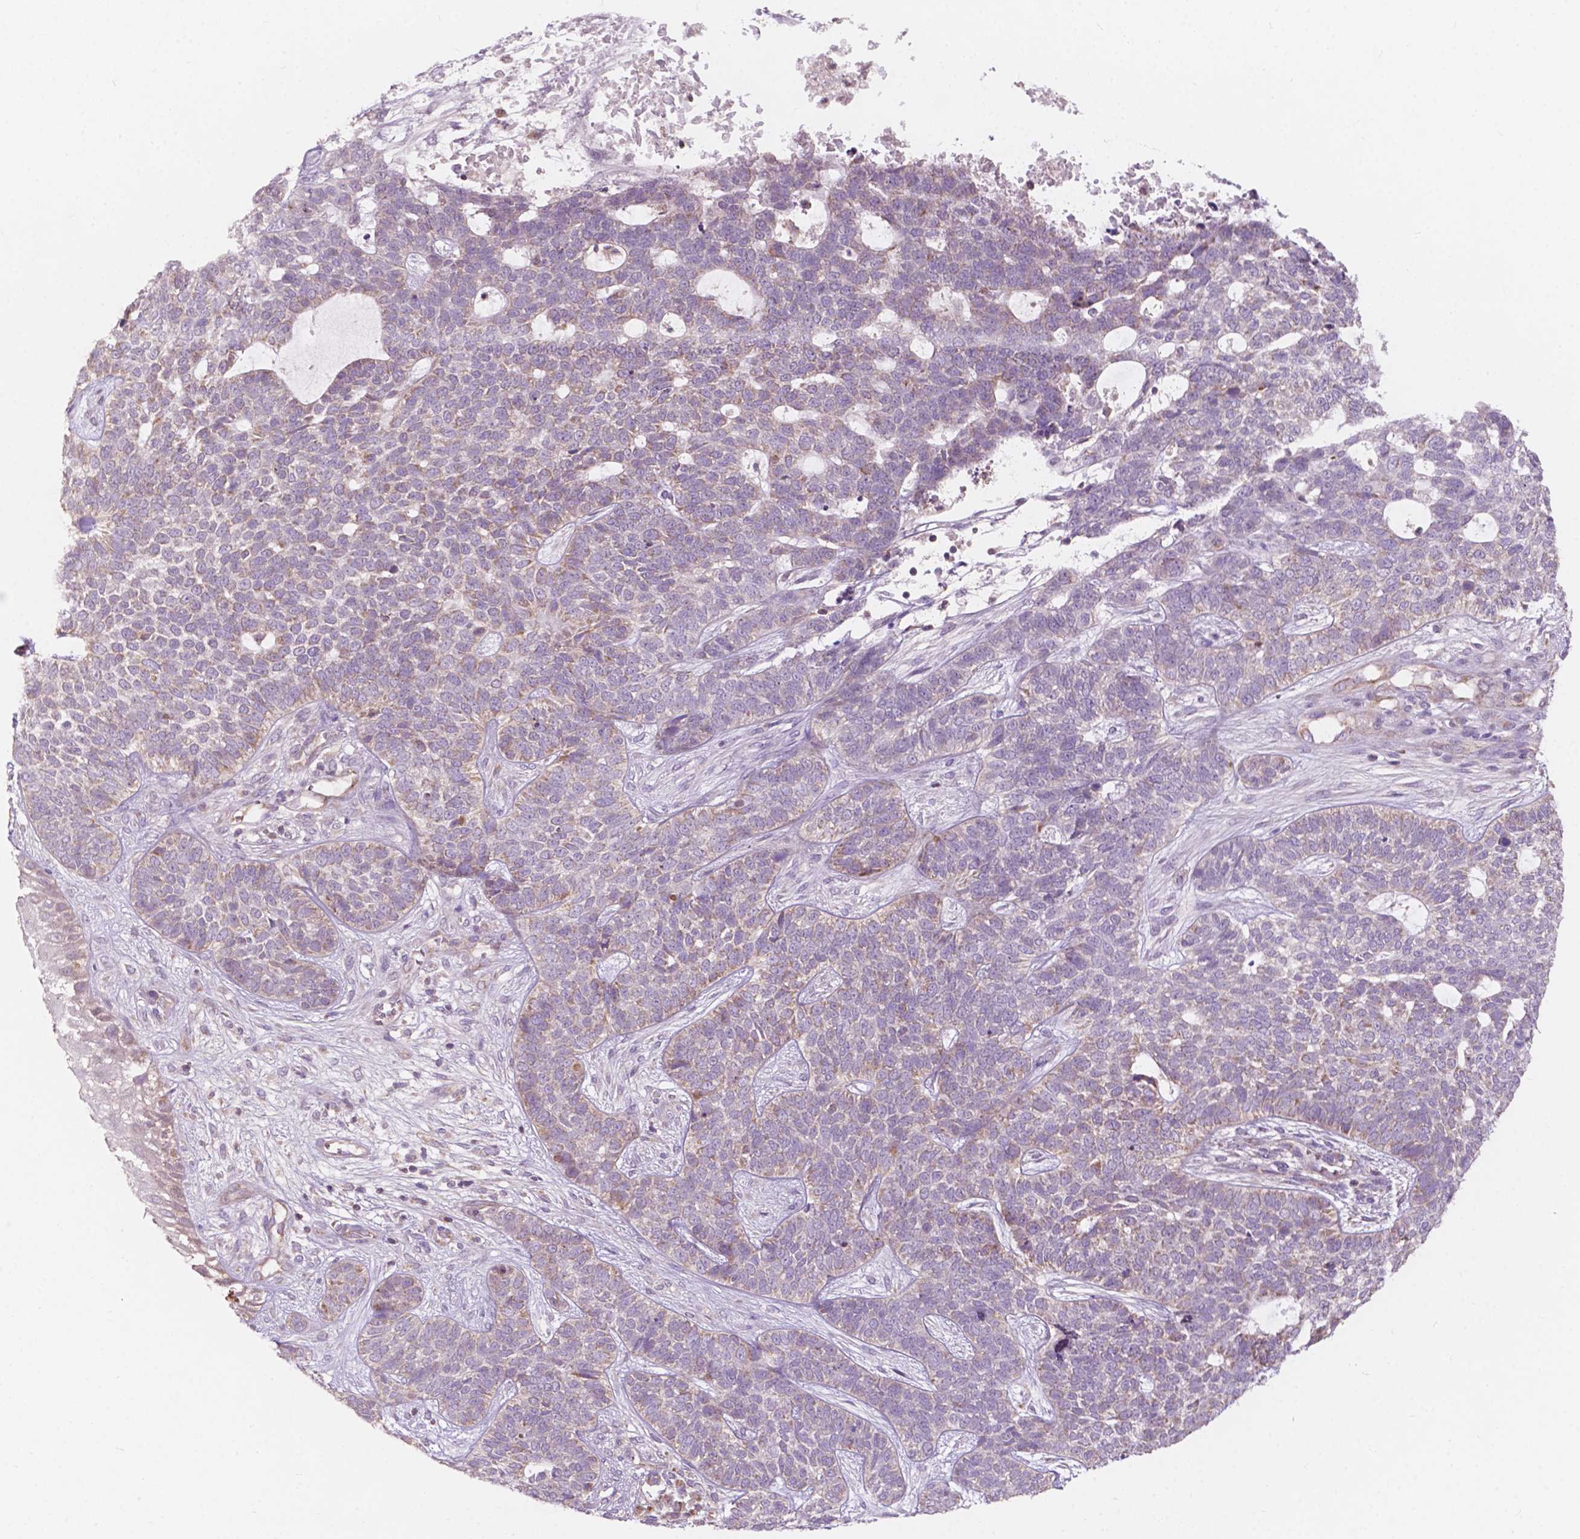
{"staining": {"intensity": "weak", "quantity": "25%-75%", "location": "cytoplasmic/membranous"}, "tissue": "skin cancer", "cell_type": "Tumor cells", "image_type": "cancer", "snomed": [{"axis": "morphology", "description": "Basal cell carcinoma"}, {"axis": "topography", "description": "Skin"}], "caption": "High-power microscopy captured an immunohistochemistry histopathology image of skin basal cell carcinoma, revealing weak cytoplasmic/membranous staining in approximately 25%-75% of tumor cells. Ihc stains the protein in brown and the nuclei are stained blue.", "gene": "NDUFA10", "patient": {"sex": "female", "age": 69}}